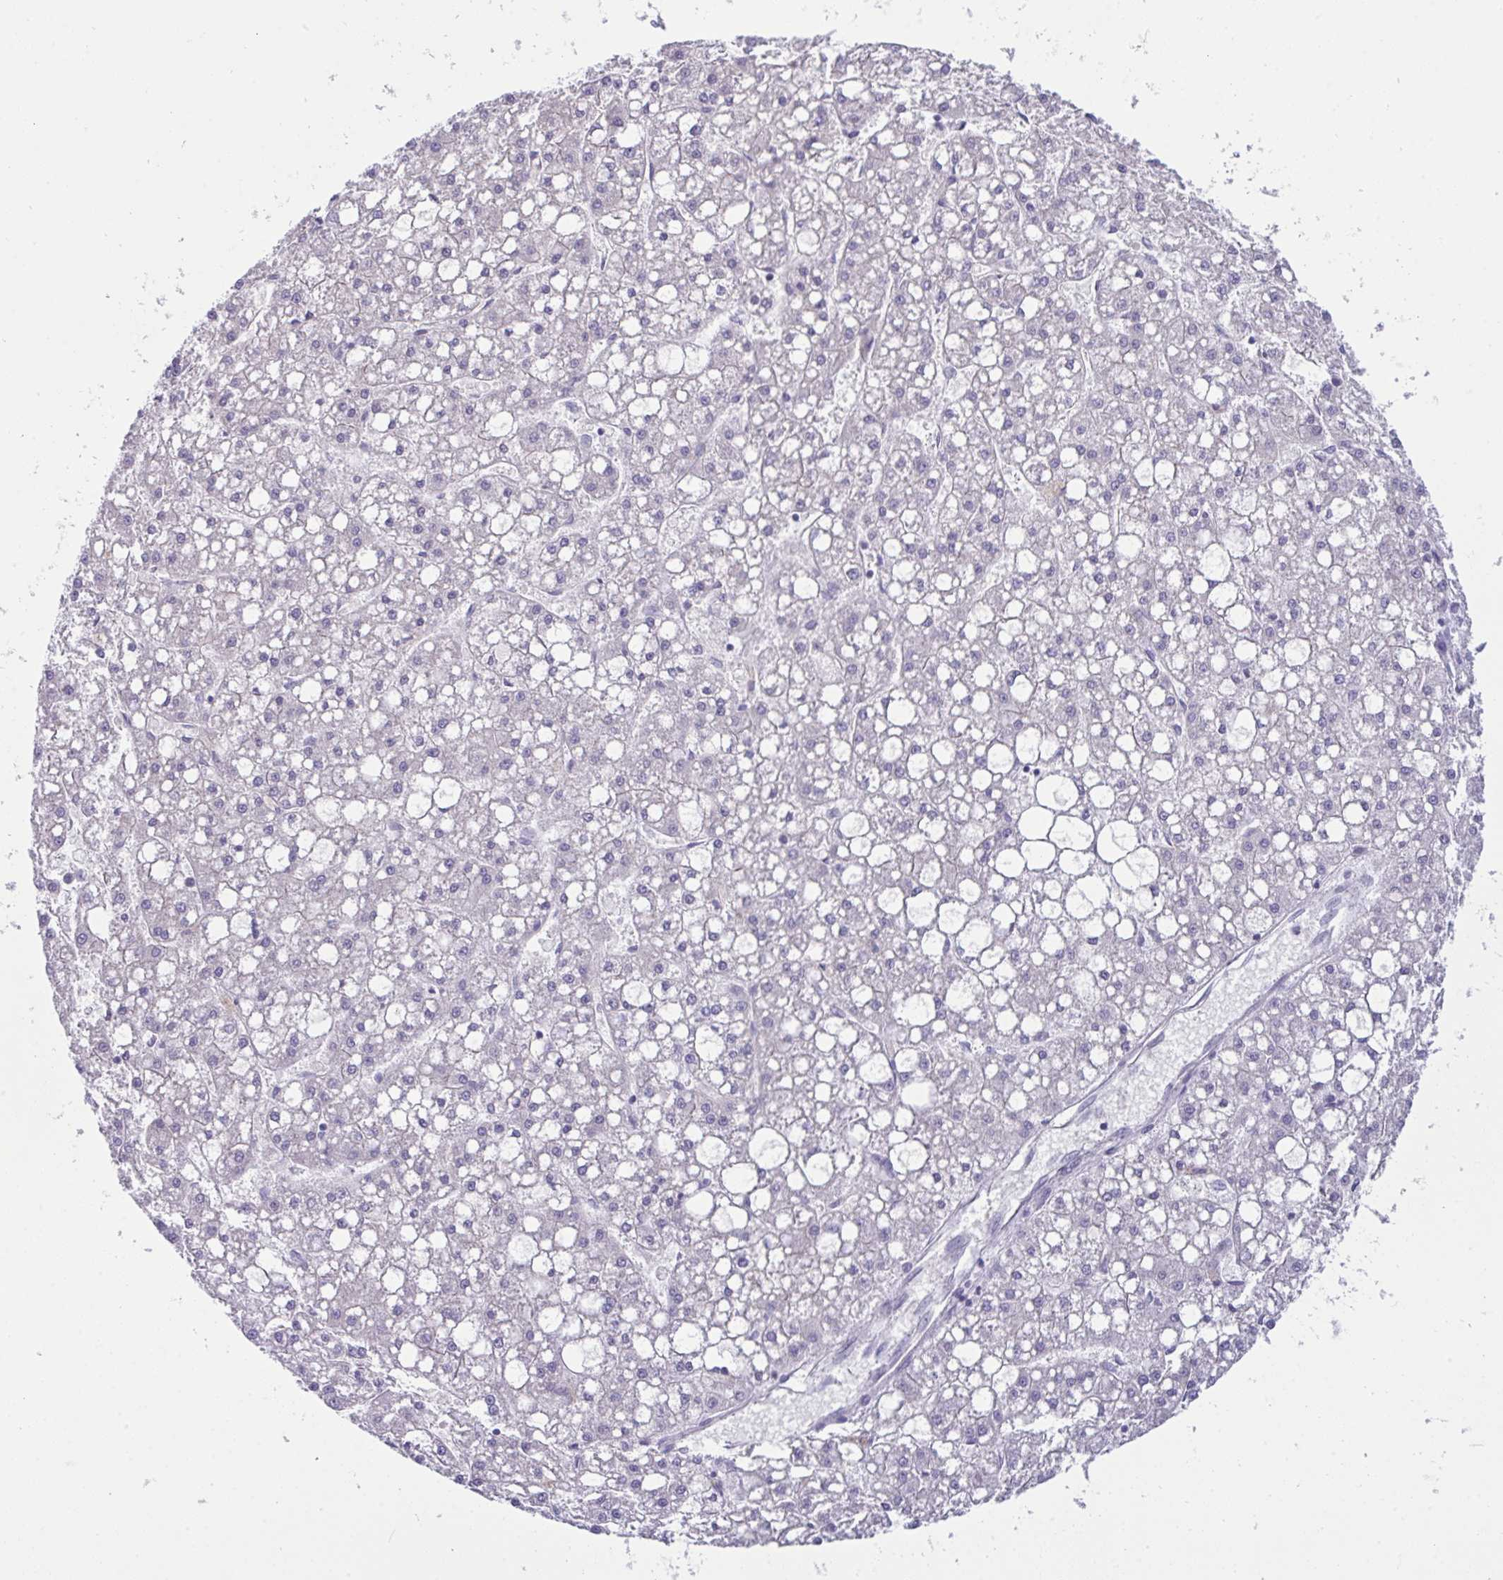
{"staining": {"intensity": "negative", "quantity": "none", "location": "none"}, "tissue": "liver cancer", "cell_type": "Tumor cells", "image_type": "cancer", "snomed": [{"axis": "morphology", "description": "Carcinoma, Hepatocellular, NOS"}, {"axis": "topography", "description": "Liver"}], "caption": "DAB immunohistochemical staining of liver hepatocellular carcinoma demonstrates no significant staining in tumor cells.", "gene": "GLB1L2", "patient": {"sex": "male", "age": 67}}